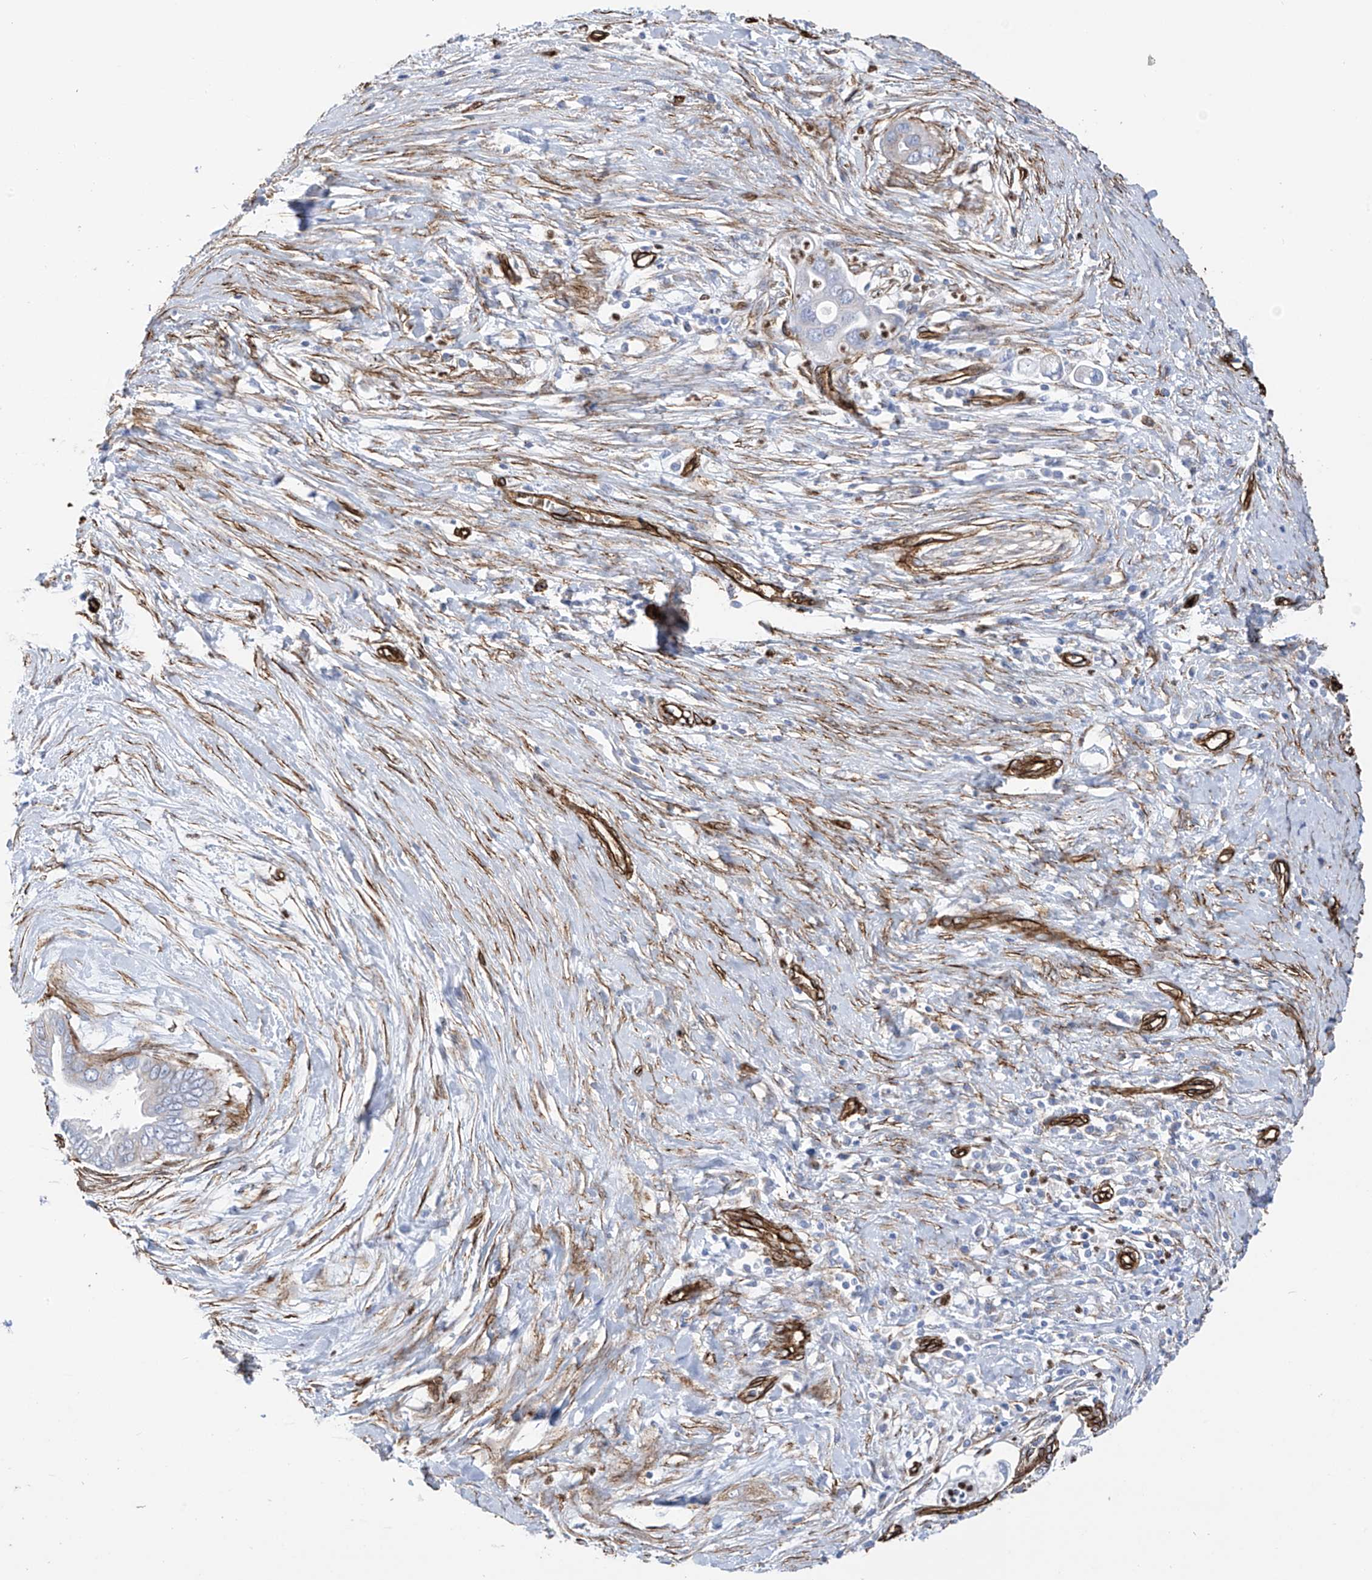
{"staining": {"intensity": "negative", "quantity": "none", "location": "none"}, "tissue": "pancreatic cancer", "cell_type": "Tumor cells", "image_type": "cancer", "snomed": [{"axis": "morphology", "description": "Adenocarcinoma, NOS"}, {"axis": "topography", "description": "Pancreas"}], "caption": "A histopathology image of human pancreatic cancer is negative for staining in tumor cells. (DAB (3,3'-diaminobenzidine) immunohistochemistry, high magnification).", "gene": "UBTD1", "patient": {"sex": "male", "age": 75}}